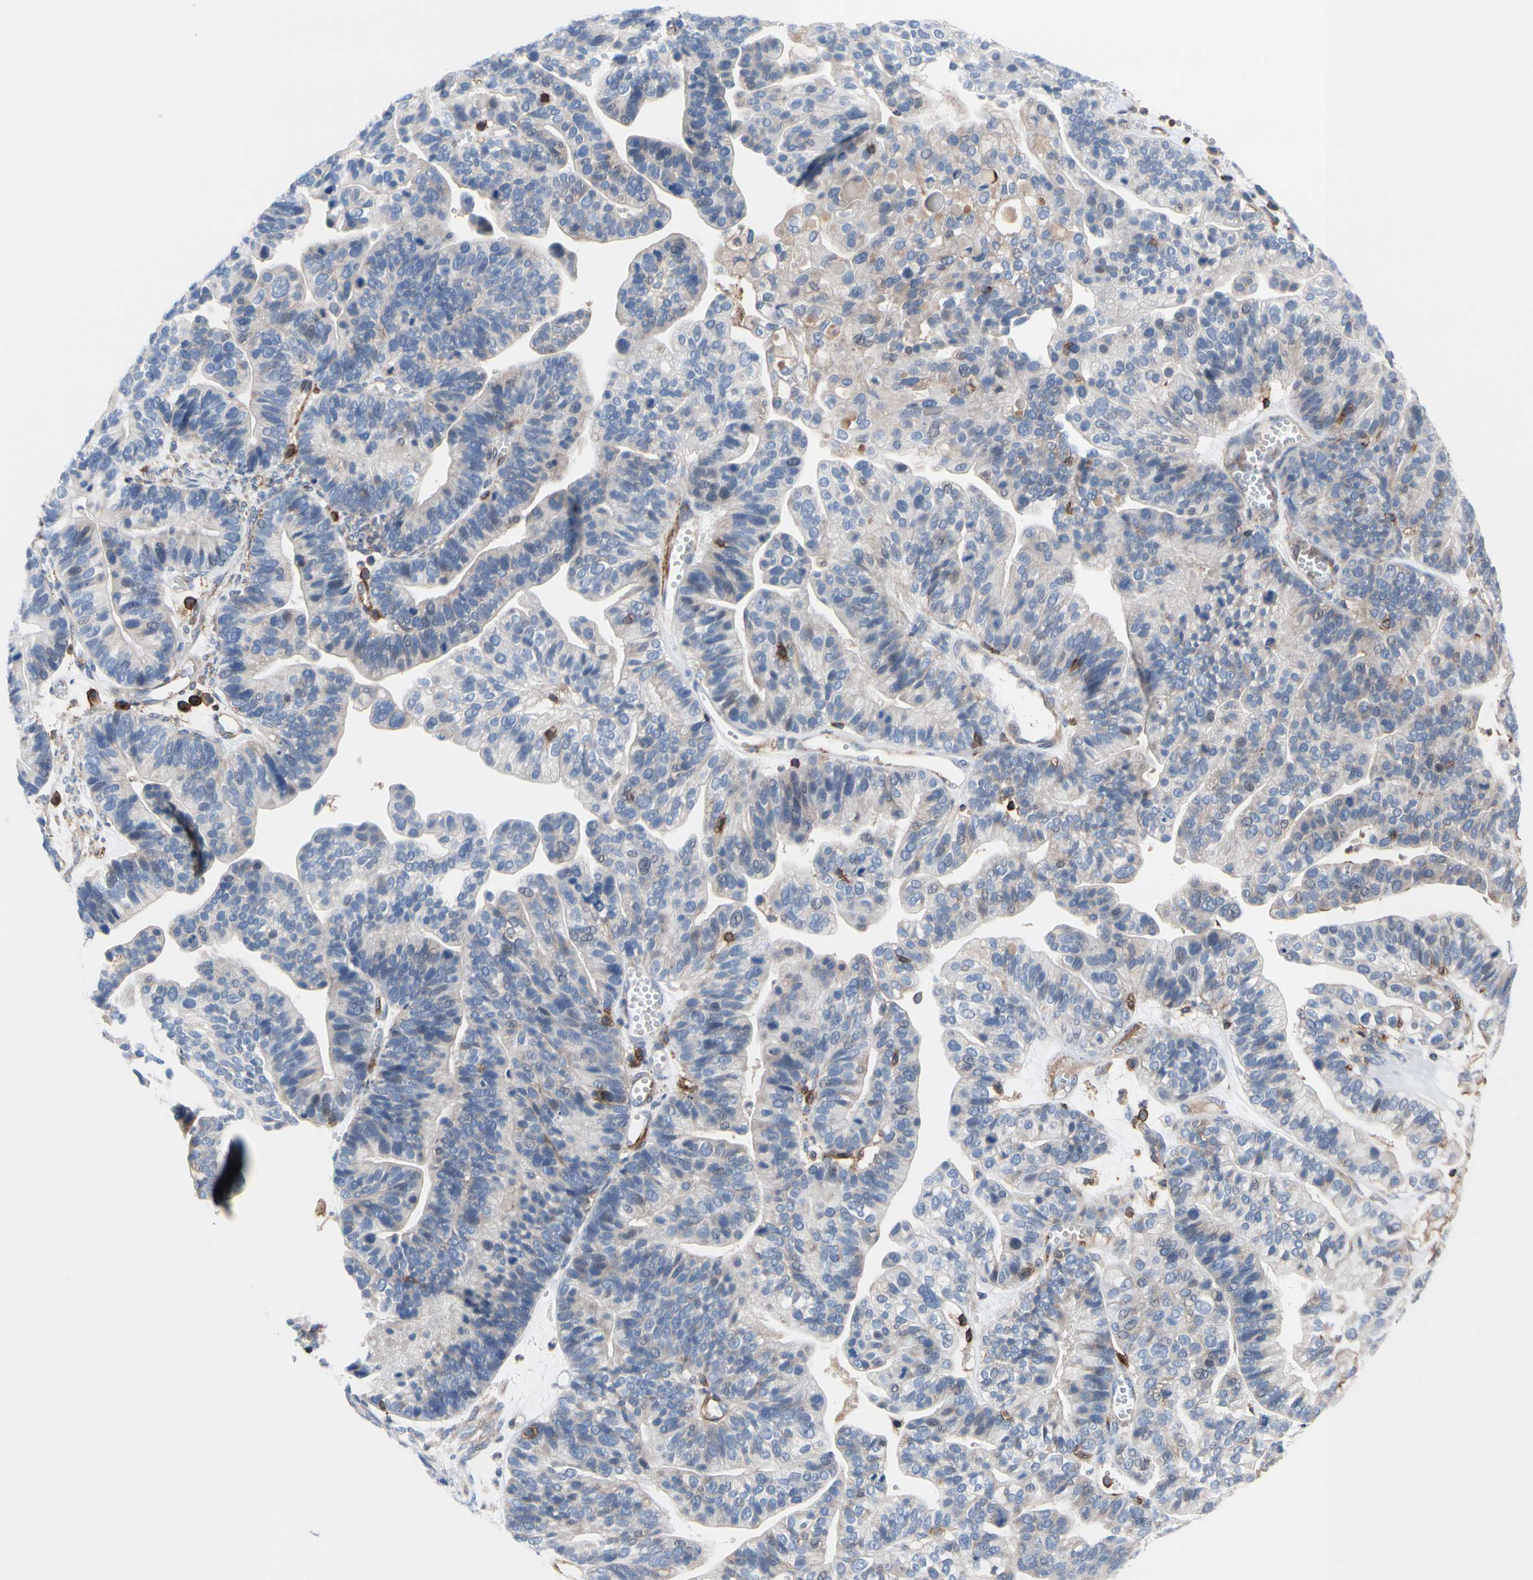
{"staining": {"intensity": "weak", "quantity": "25%-75%", "location": "cytoplasmic/membranous"}, "tissue": "ovarian cancer", "cell_type": "Tumor cells", "image_type": "cancer", "snomed": [{"axis": "morphology", "description": "Cystadenocarcinoma, serous, NOS"}, {"axis": "topography", "description": "Ovary"}], "caption": "Ovarian cancer (serous cystadenocarcinoma) tissue exhibits weak cytoplasmic/membranous expression in approximately 25%-75% of tumor cells, visualized by immunohistochemistry.", "gene": "ANXA6", "patient": {"sex": "female", "age": 56}}